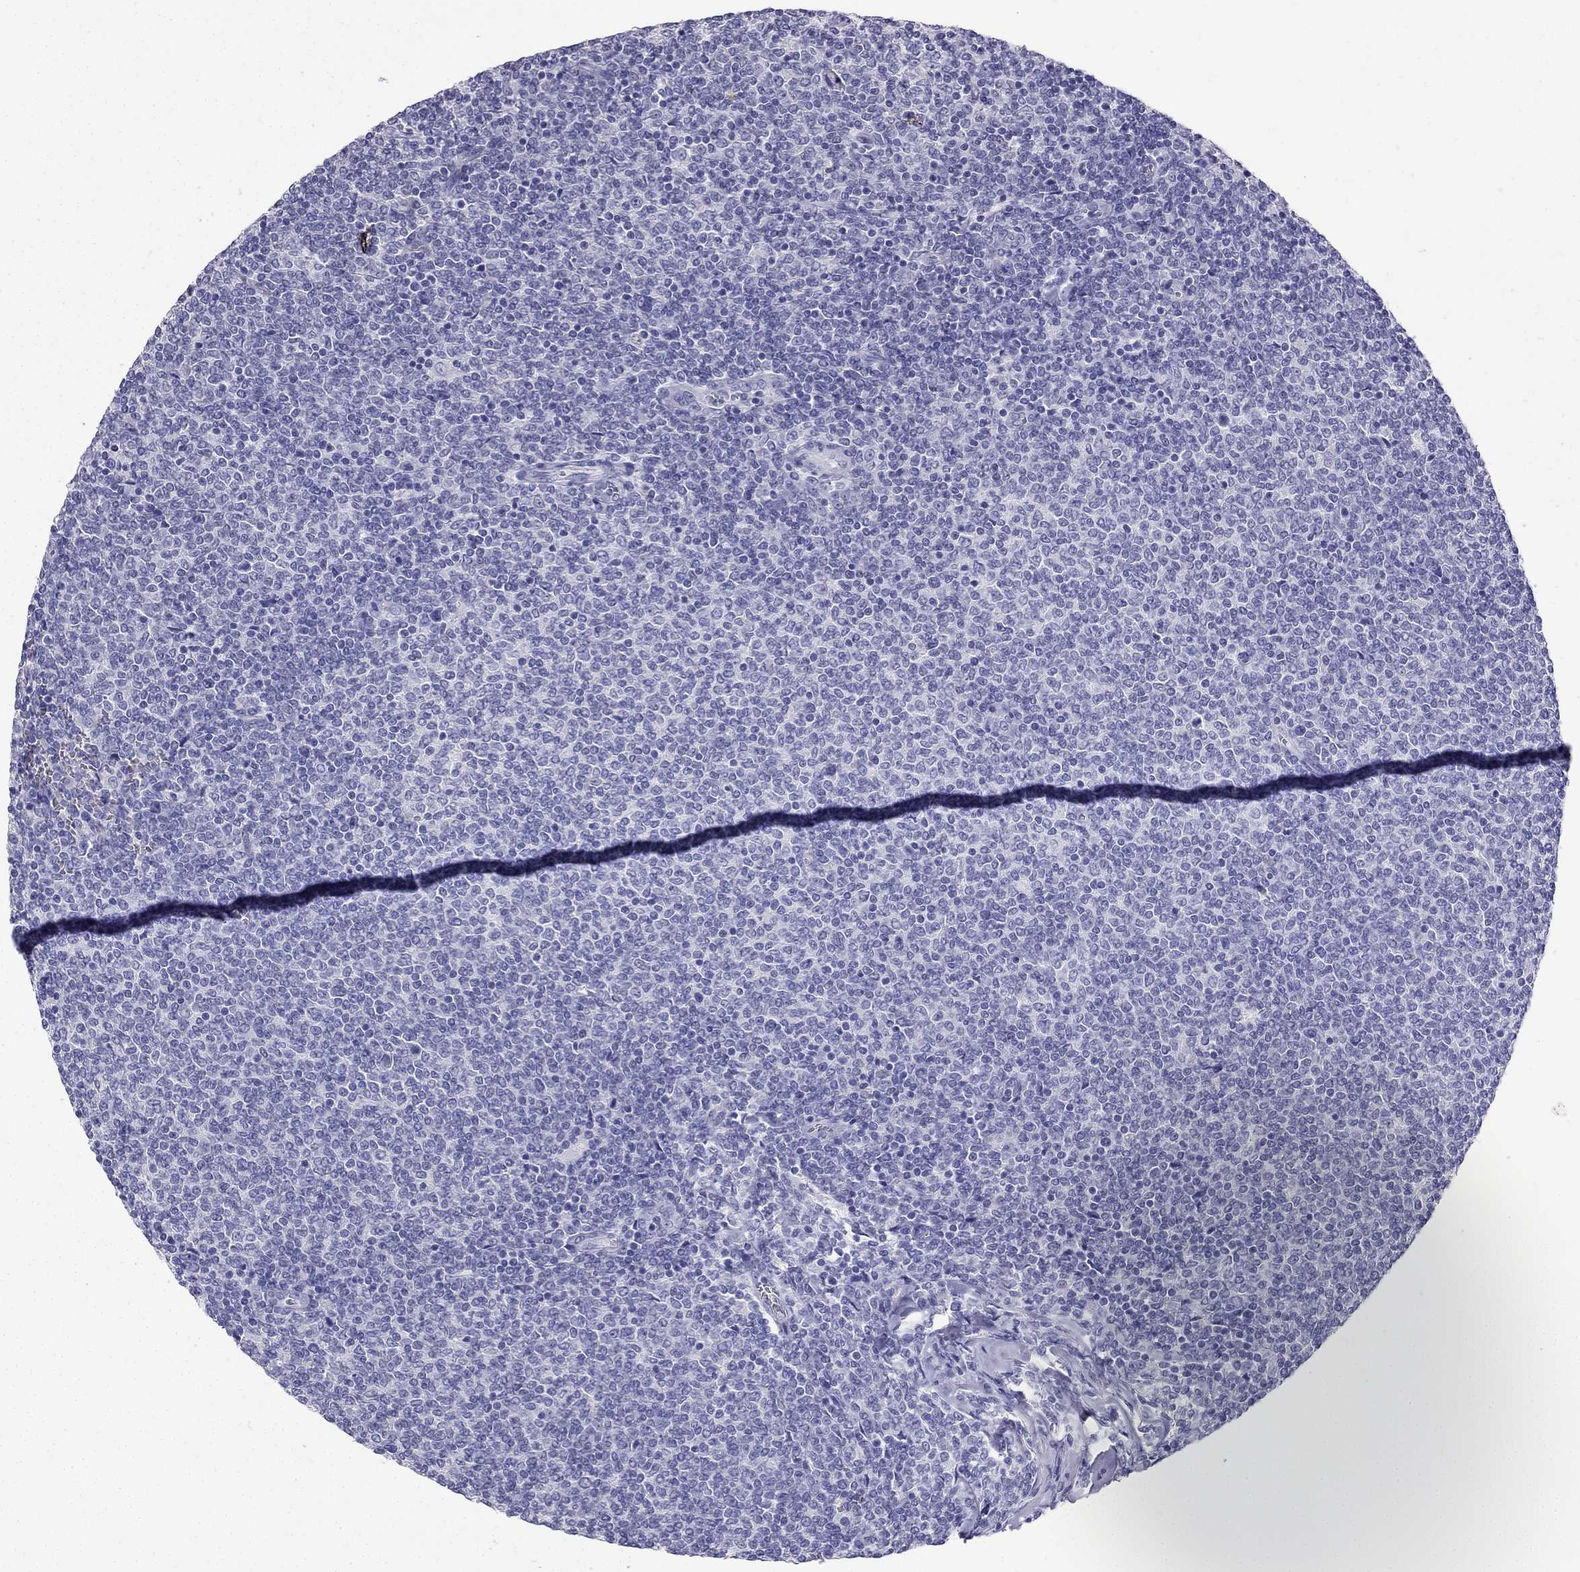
{"staining": {"intensity": "negative", "quantity": "none", "location": "none"}, "tissue": "lymphoma", "cell_type": "Tumor cells", "image_type": "cancer", "snomed": [{"axis": "morphology", "description": "Malignant lymphoma, non-Hodgkin's type, Low grade"}, {"axis": "topography", "description": "Lymph node"}], "caption": "Immunohistochemical staining of low-grade malignant lymphoma, non-Hodgkin's type shows no significant expression in tumor cells. (Stains: DAB immunohistochemistry (IHC) with hematoxylin counter stain, Microscopy: brightfield microscopy at high magnification).", "gene": "NPTX1", "patient": {"sex": "male", "age": 52}}